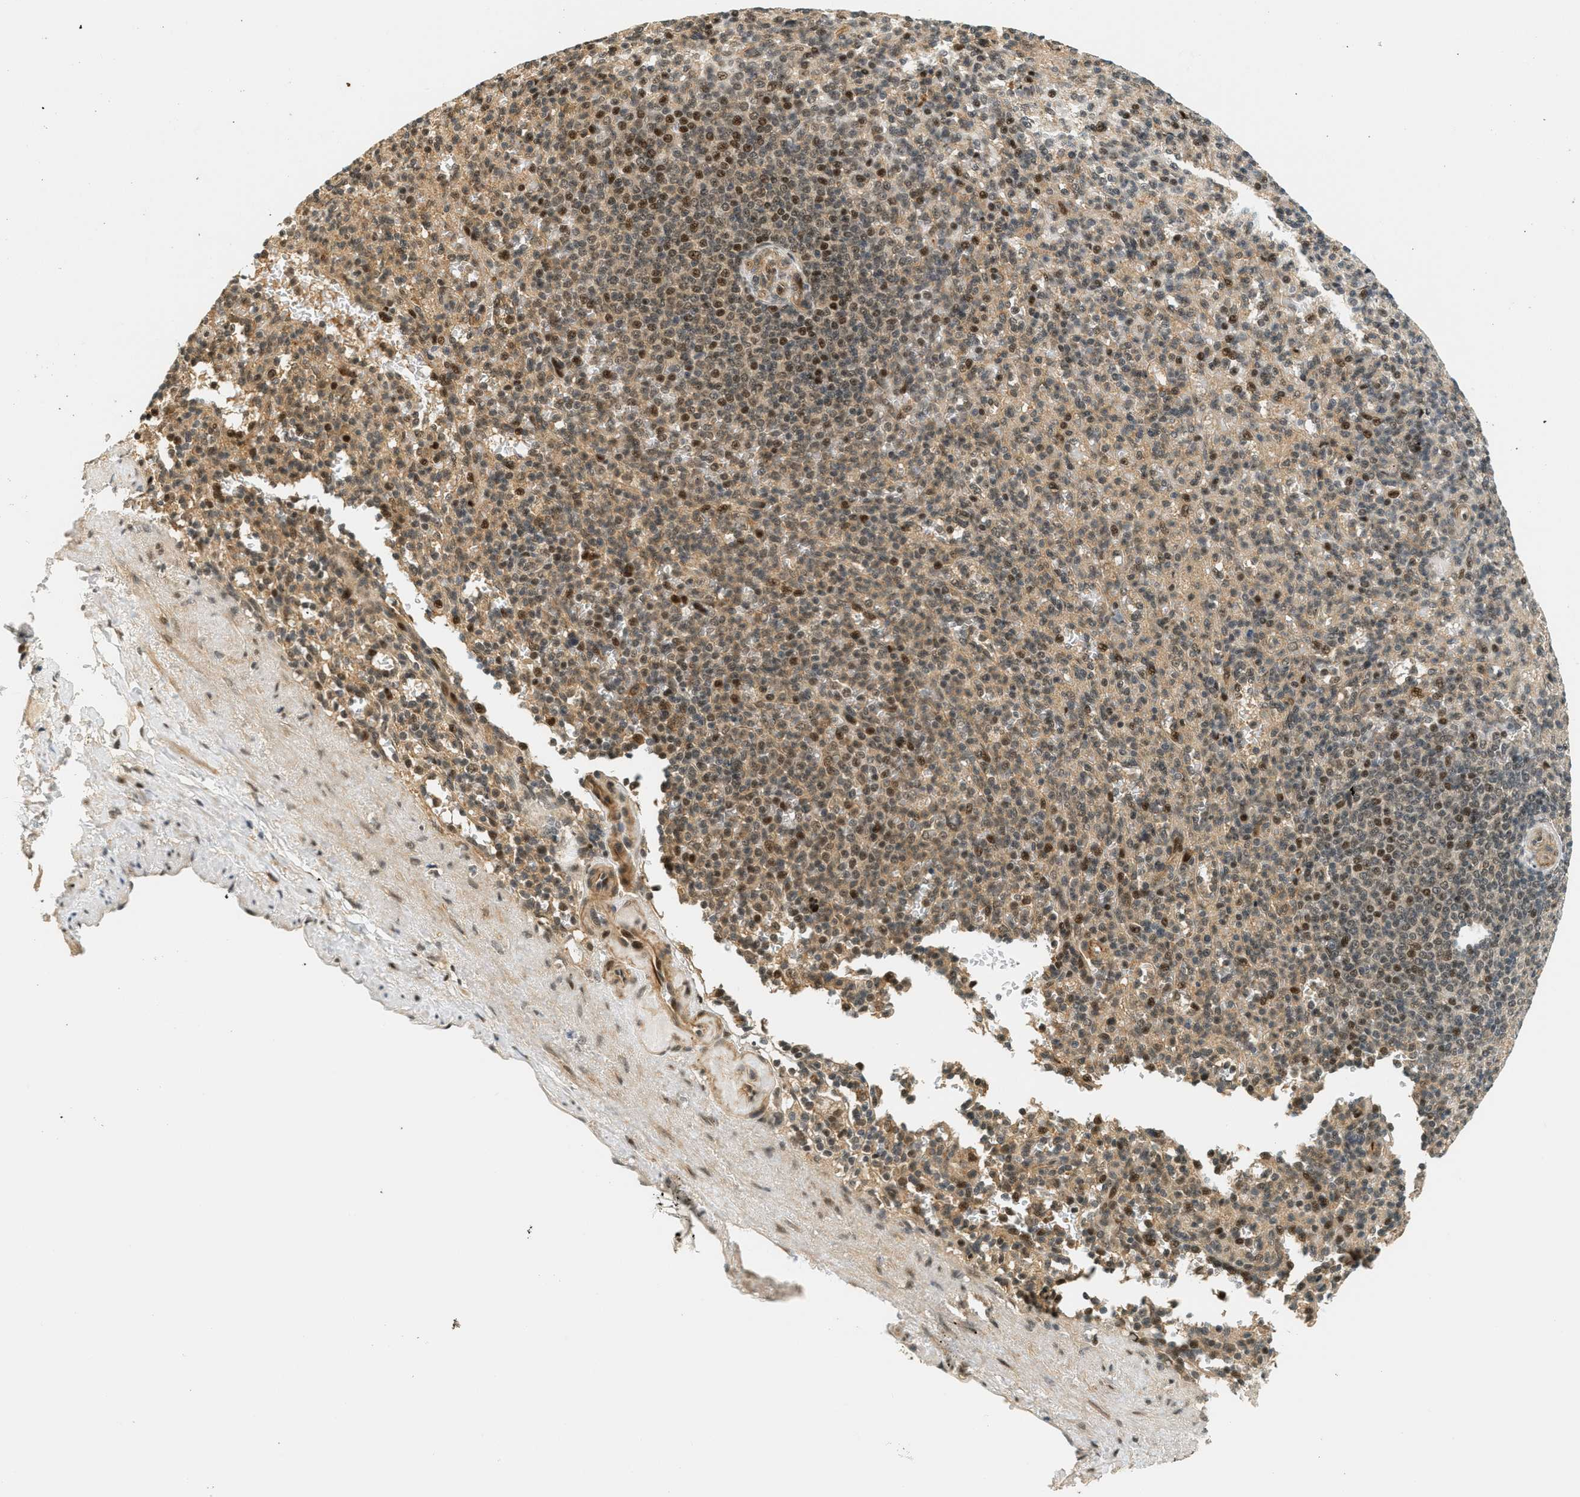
{"staining": {"intensity": "moderate", "quantity": "25%-75%", "location": "cytoplasmic/membranous,nuclear"}, "tissue": "spleen", "cell_type": "Cells in red pulp", "image_type": "normal", "snomed": [{"axis": "morphology", "description": "Normal tissue, NOS"}, {"axis": "topography", "description": "Spleen"}], "caption": "Protein analysis of unremarkable spleen displays moderate cytoplasmic/membranous,nuclear positivity in about 25%-75% of cells in red pulp. The staining was performed using DAB to visualize the protein expression in brown, while the nuclei were stained in blue with hematoxylin (Magnification: 20x).", "gene": "FOXM1", "patient": {"sex": "female", "age": 74}}